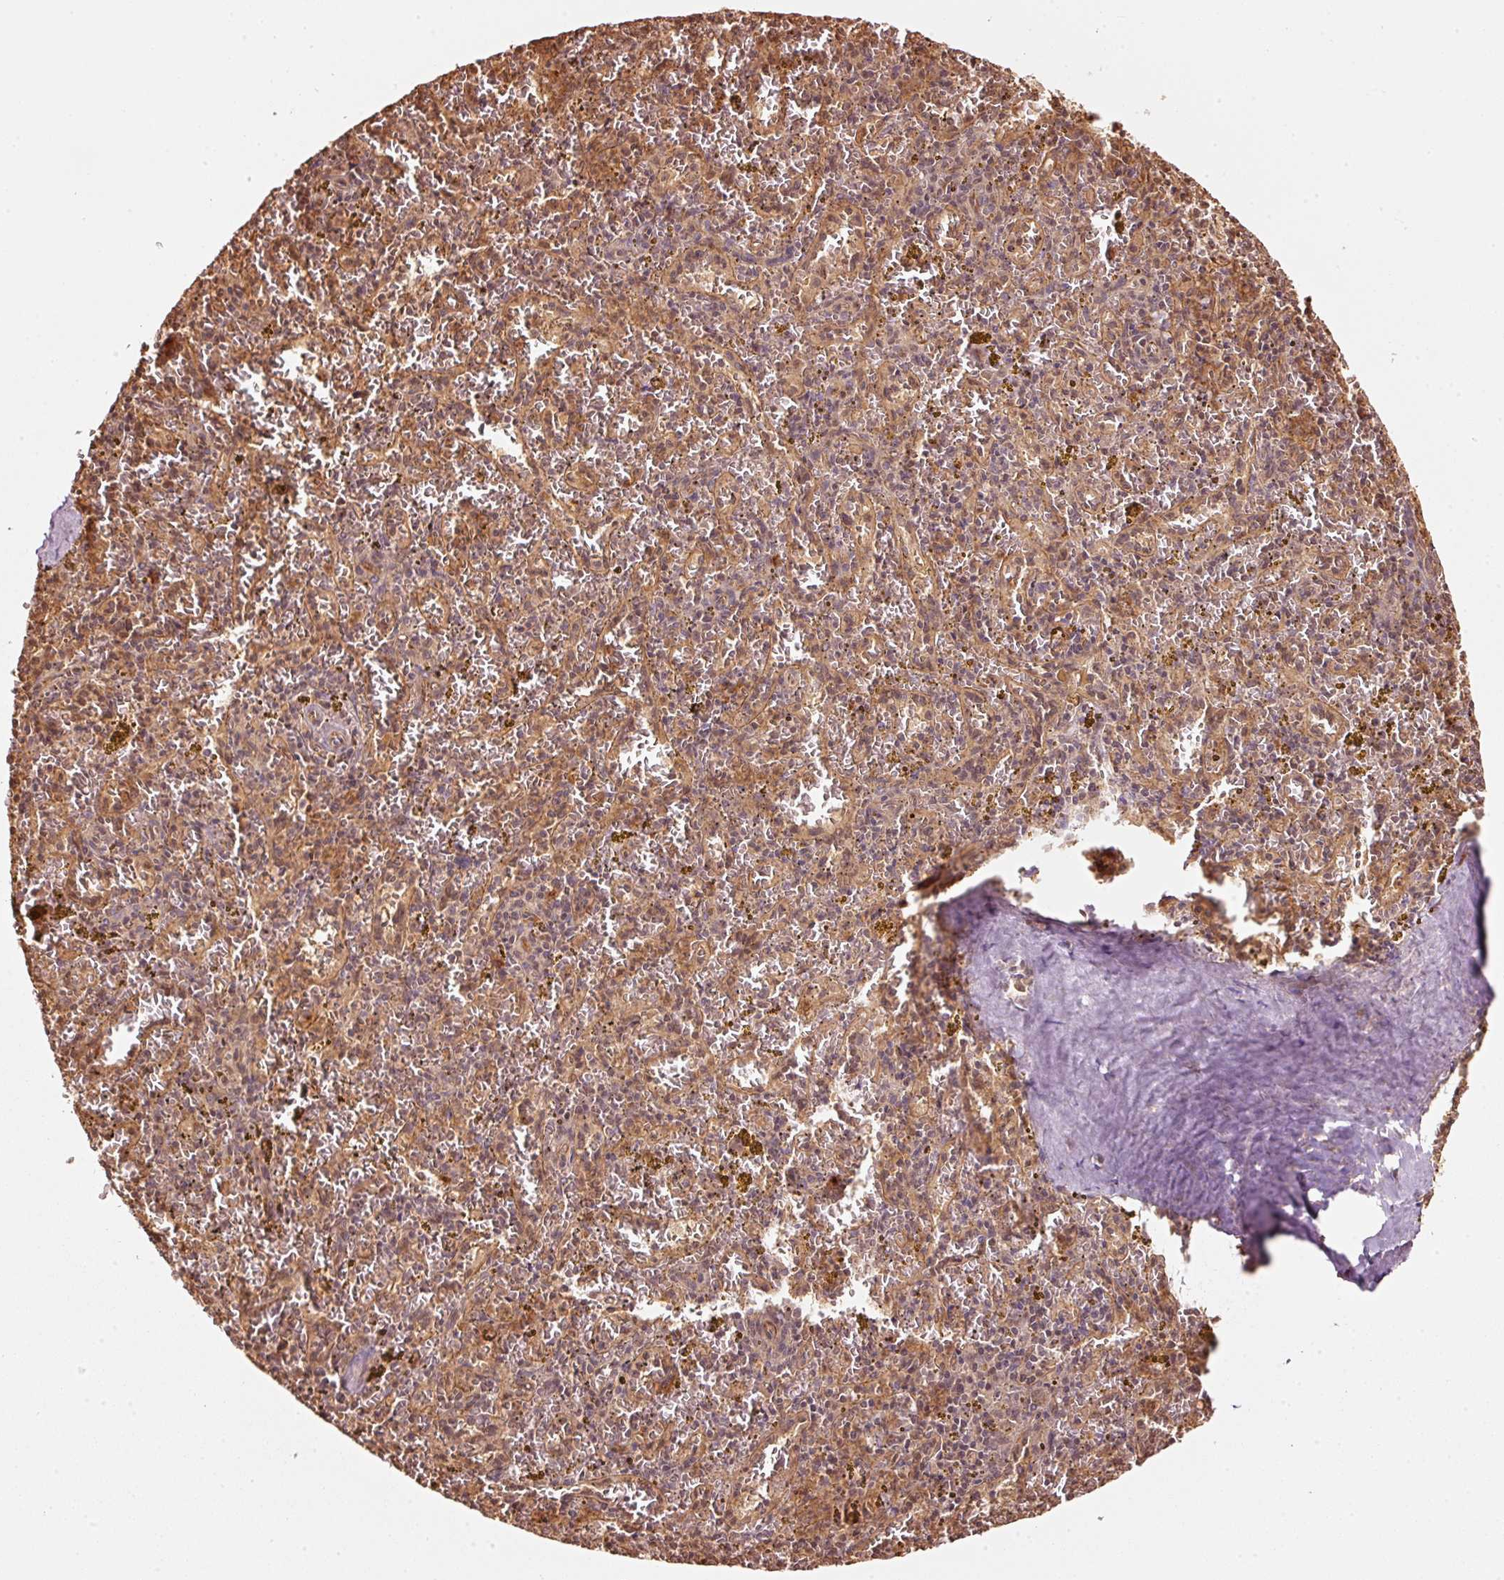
{"staining": {"intensity": "weak", "quantity": "<25%", "location": "cytoplasmic/membranous"}, "tissue": "spleen", "cell_type": "Cells in red pulp", "image_type": "normal", "snomed": [{"axis": "morphology", "description": "Normal tissue, NOS"}, {"axis": "topography", "description": "Spleen"}], "caption": "The immunohistochemistry micrograph has no significant staining in cells in red pulp of spleen. (DAB (3,3'-diaminobenzidine) immunohistochemistry, high magnification).", "gene": "STAU1", "patient": {"sex": "male", "age": 57}}